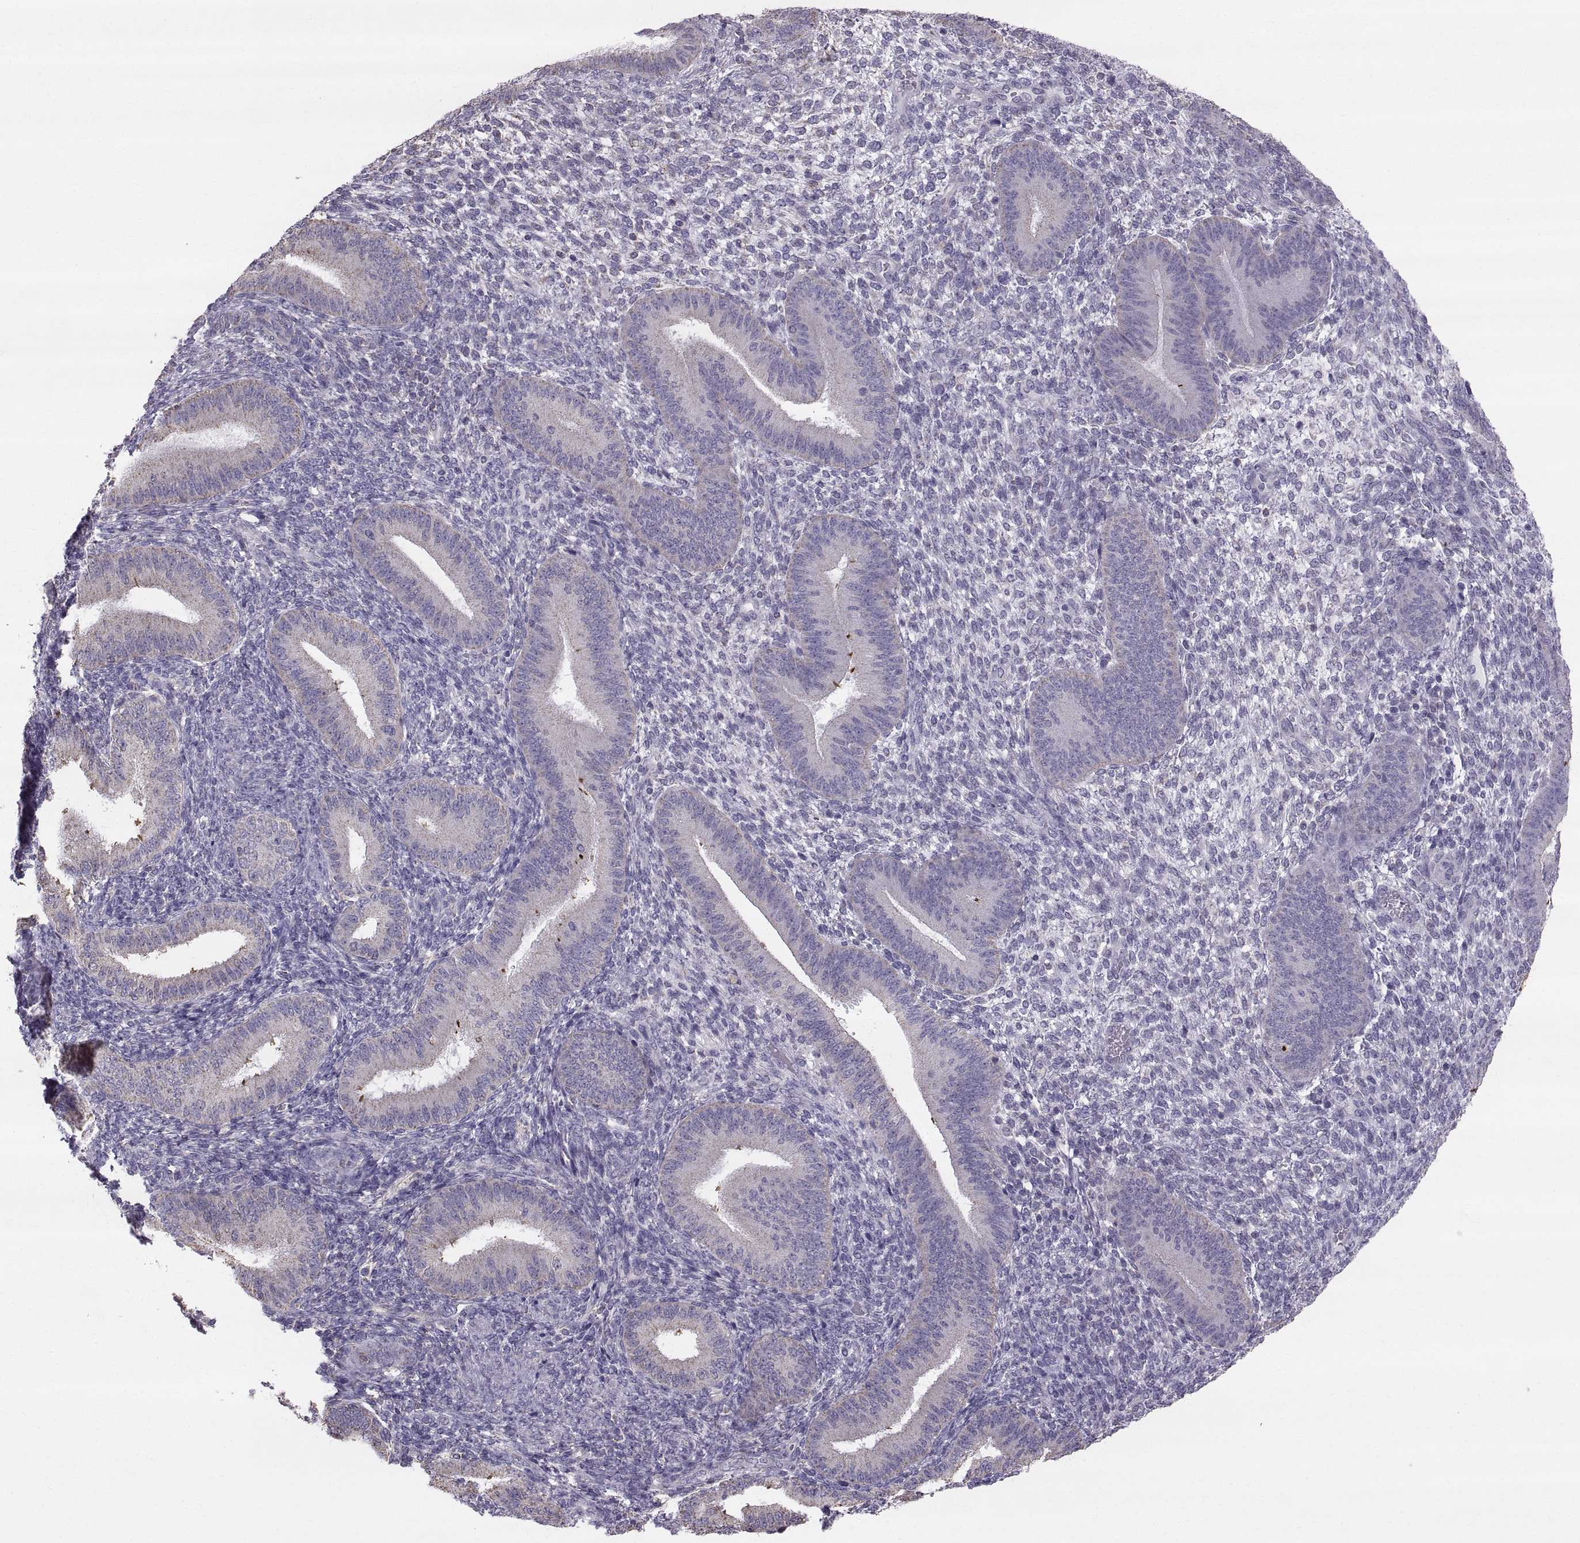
{"staining": {"intensity": "negative", "quantity": "none", "location": "none"}, "tissue": "endometrium", "cell_type": "Cells in endometrial stroma", "image_type": "normal", "snomed": [{"axis": "morphology", "description": "Normal tissue, NOS"}, {"axis": "topography", "description": "Endometrium"}], "caption": "IHC of benign endometrium exhibits no expression in cells in endometrial stroma. Brightfield microscopy of IHC stained with DAB (brown) and hematoxylin (blue), captured at high magnification.", "gene": "STMND1", "patient": {"sex": "female", "age": 39}}